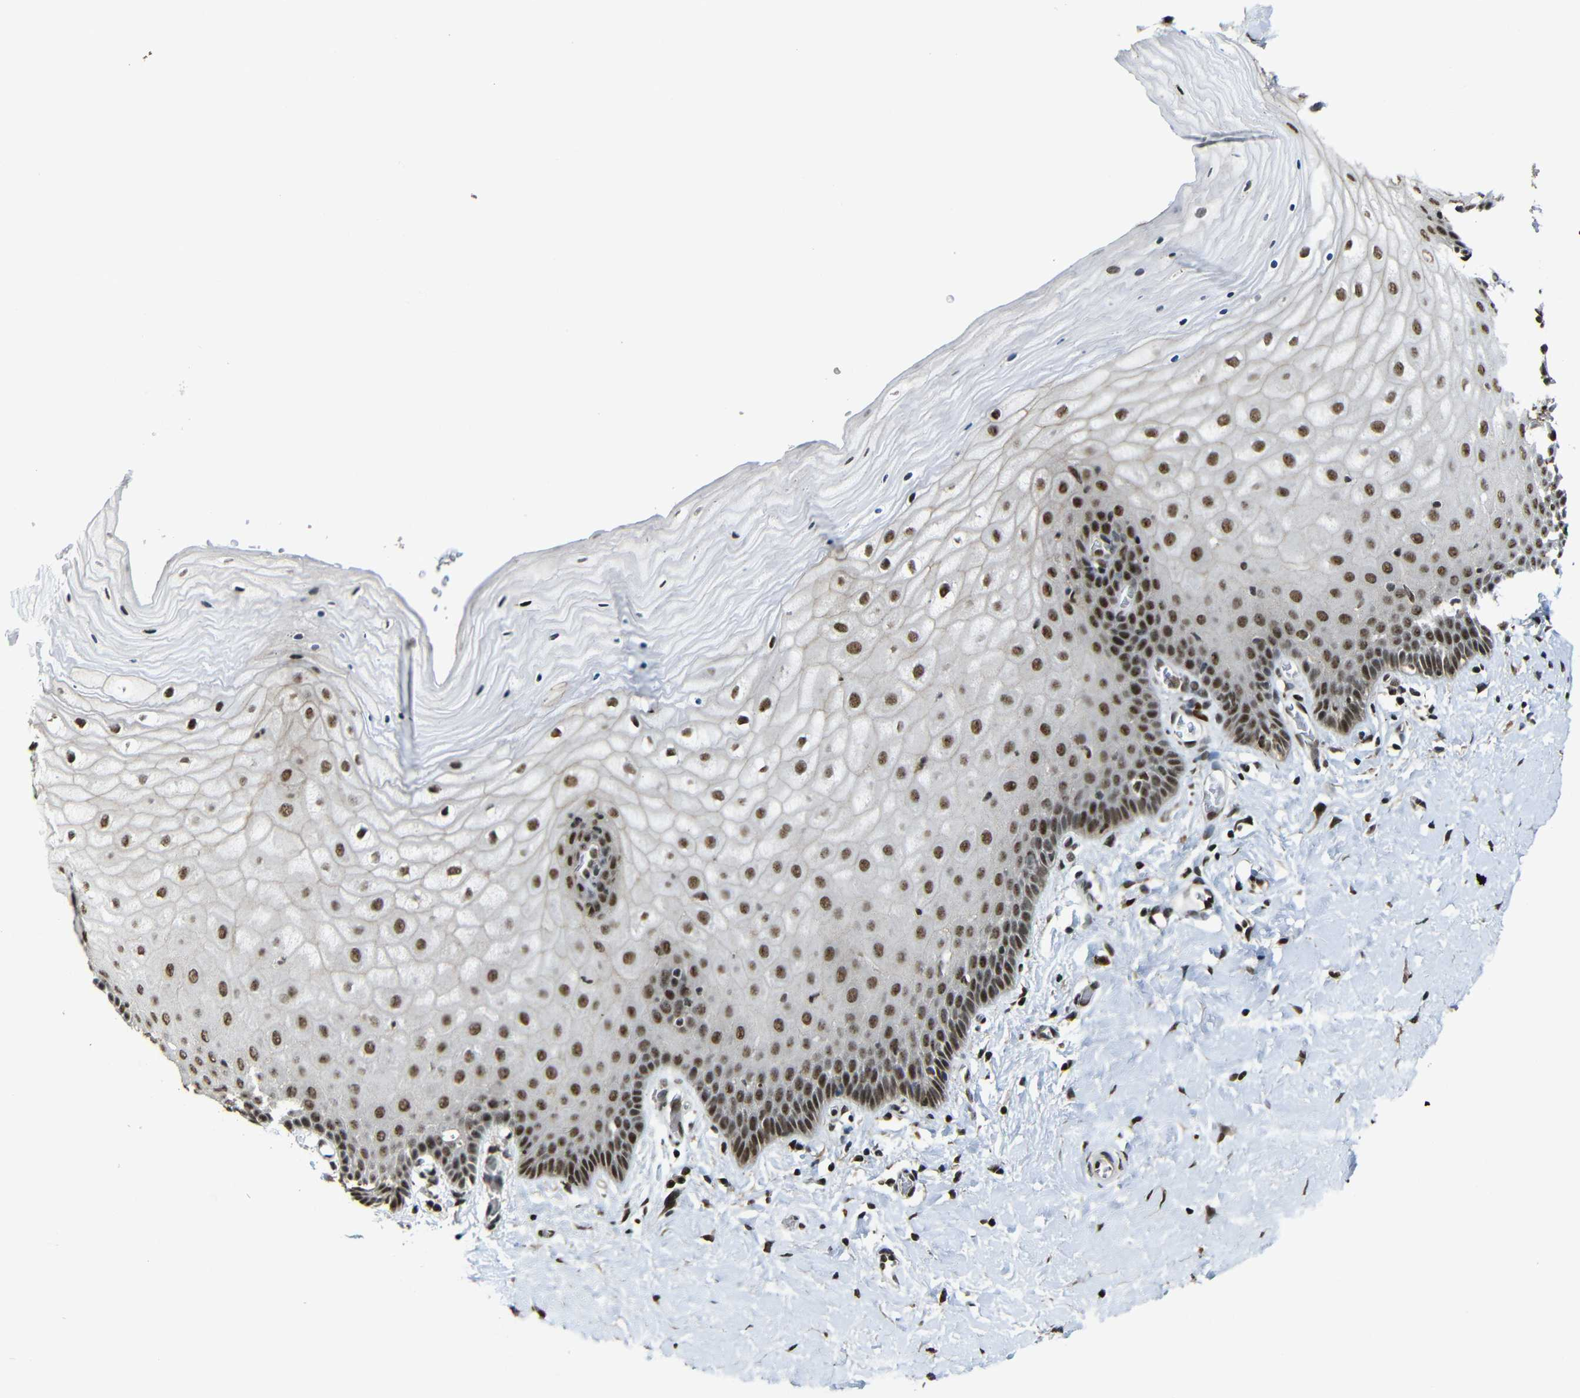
{"staining": {"intensity": "strong", "quantity": ">75%", "location": "nuclear"}, "tissue": "cervix", "cell_type": "Glandular cells", "image_type": "normal", "snomed": [{"axis": "morphology", "description": "Normal tissue, NOS"}, {"axis": "topography", "description": "Cervix"}], "caption": "Human cervix stained for a protein (brown) reveals strong nuclear positive staining in approximately >75% of glandular cells.", "gene": "TCF7L2", "patient": {"sex": "female", "age": 55}}